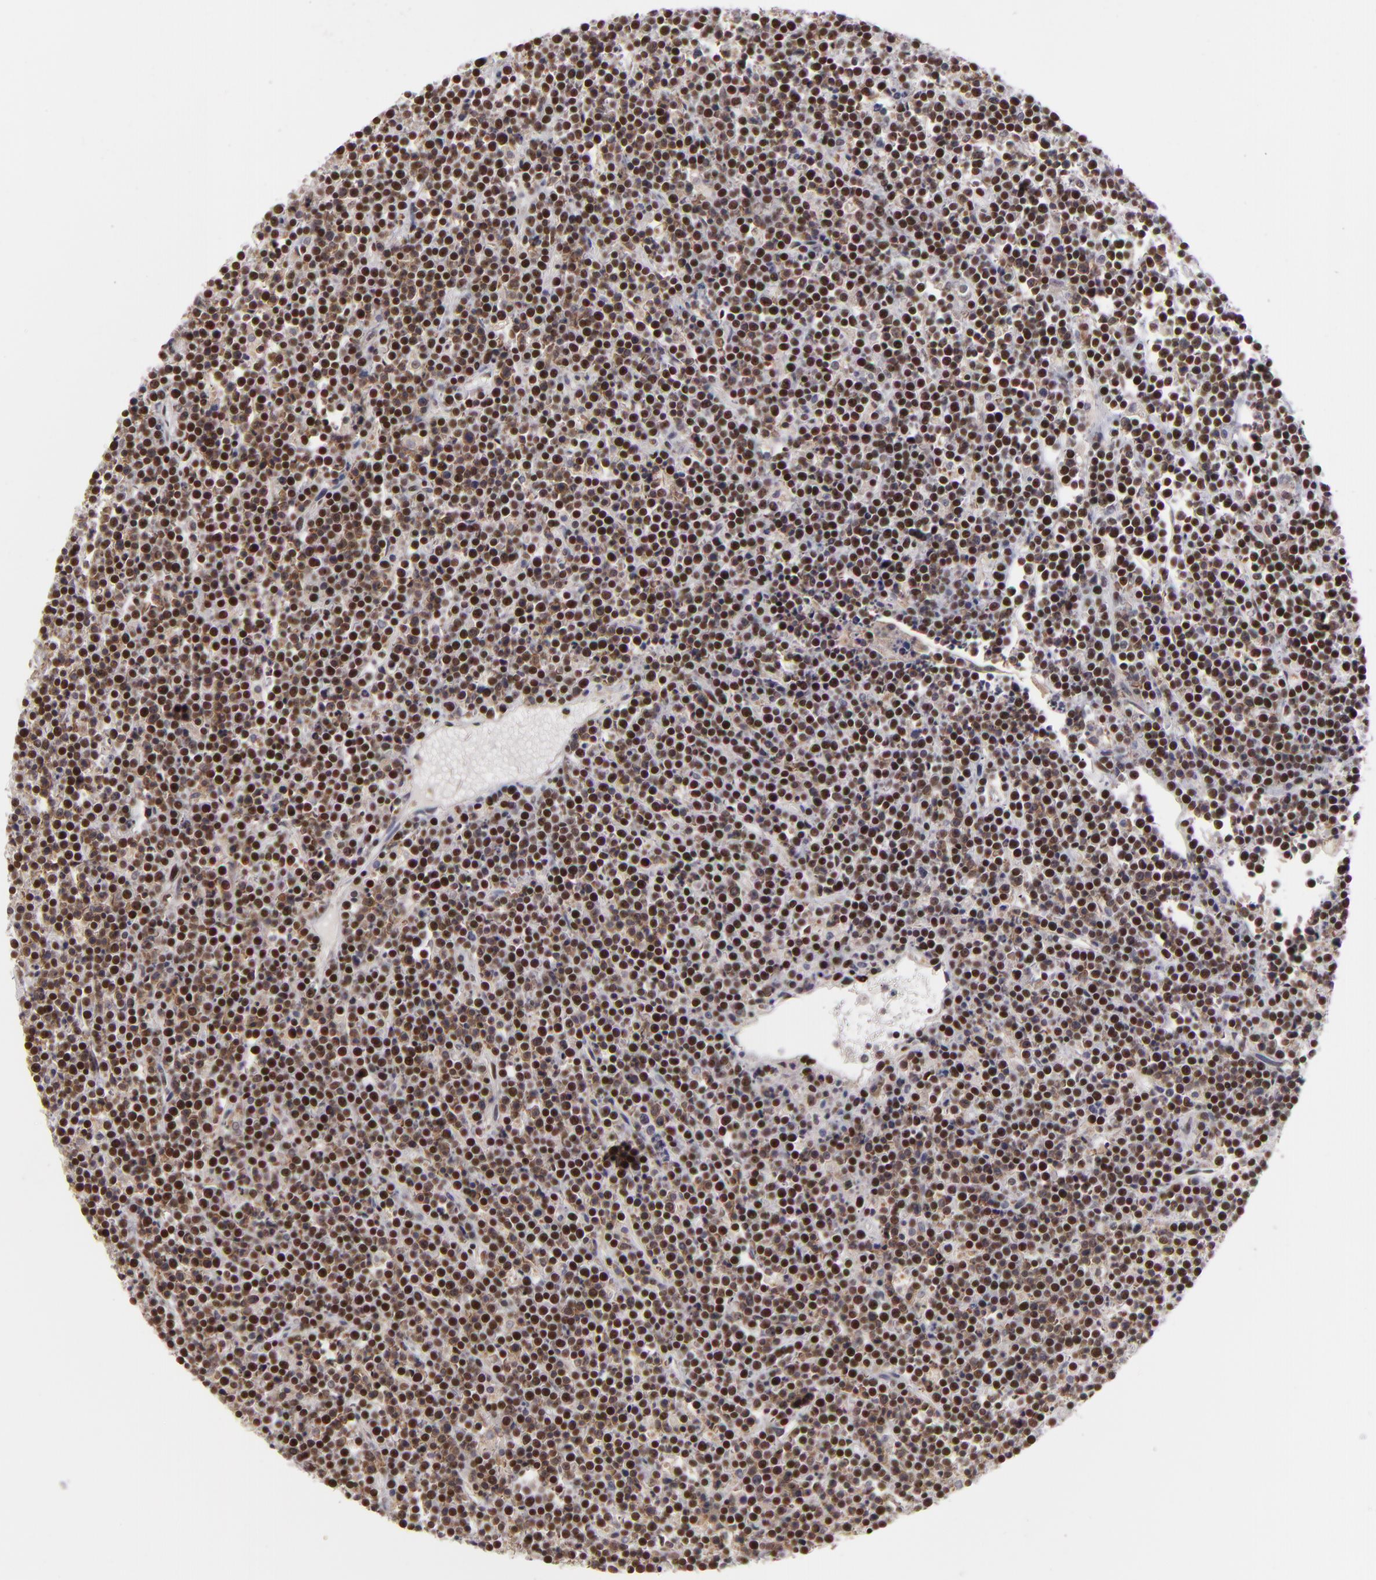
{"staining": {"intensity": "strong", "quantity": ">75%", "location": "nuclear"}, "tissue": "lymphoma", "cell_type": "Tumor cells", "image_type": "cancer", "snomed": [{"axis": "morphology", "description": "Malignant lymphoma, non-Hodgkin's type, High grade"}, {"axis": "topography", "description": "Ovary"}], "caption": "Immunohistochemical staining of high-grade malignant lymphoma, non-Hodgkin's type displays high levels of strong nuclear protein expression in approximately >75% of tumor cells.", "gene": "DAXX", "patient": {"sex": "female", "age": 56}}